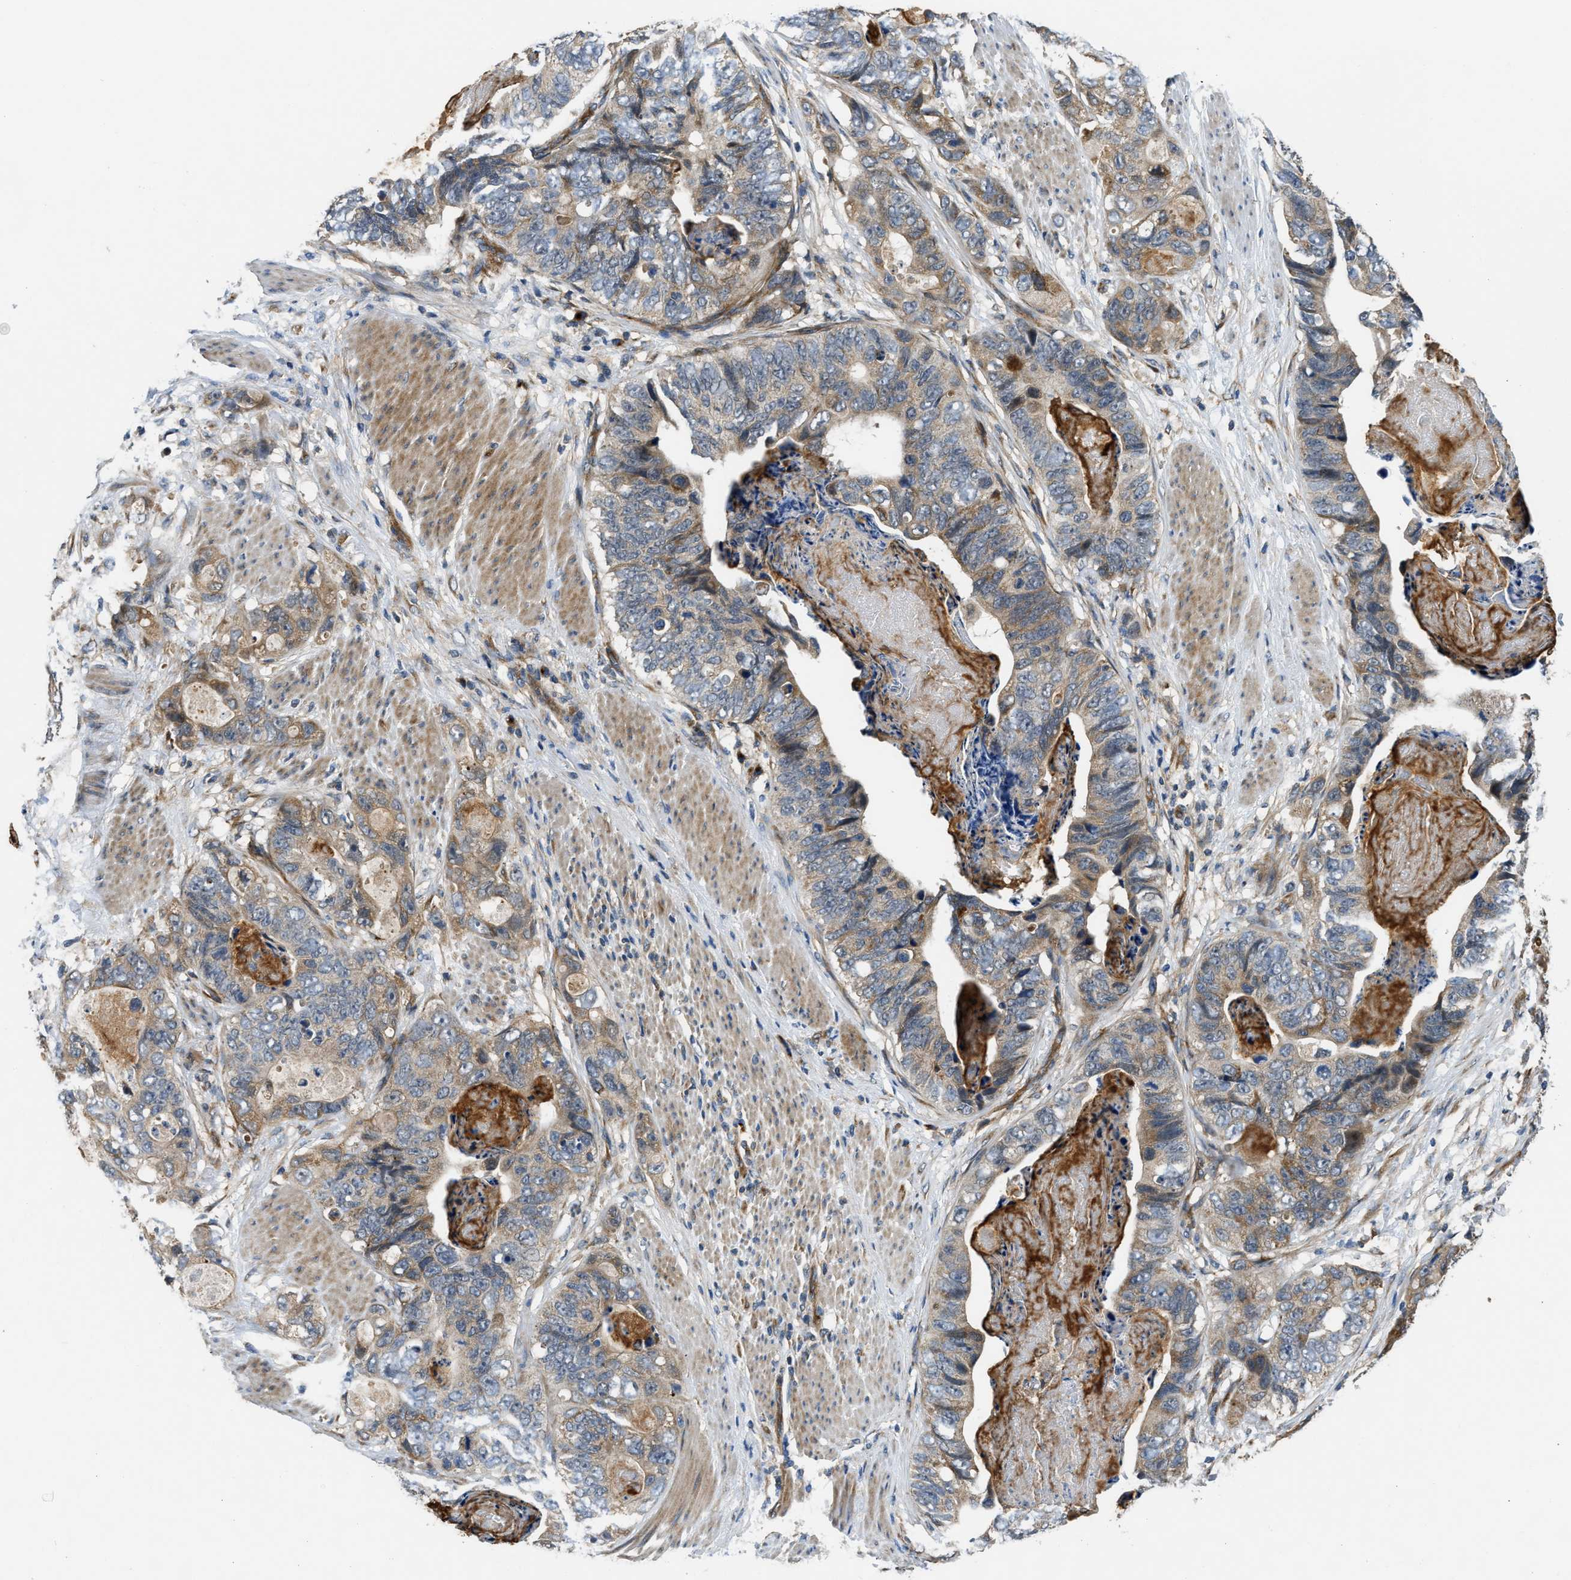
{"staining": {"intensity": "weak", "quantity": ">75%", "location": "cytoplasmic/membranous"}, "tissue": "stomach cancer", "cell_type": "Tumor cells", "image_type": "cancer", "snomed": [{"axis": "morphology", "description": "Adenocarcinoma, NOS"}, {"axis": "topography", "description": "Stomach"}], "caption": "Stomach cancer was stained to show a protein in brown. There is low levels of weak cytoplasmic/membranous expression in about >75% of tumor cells.", "gene": "PNPLA8", "patient": {"sex": "female", "age": 89}}